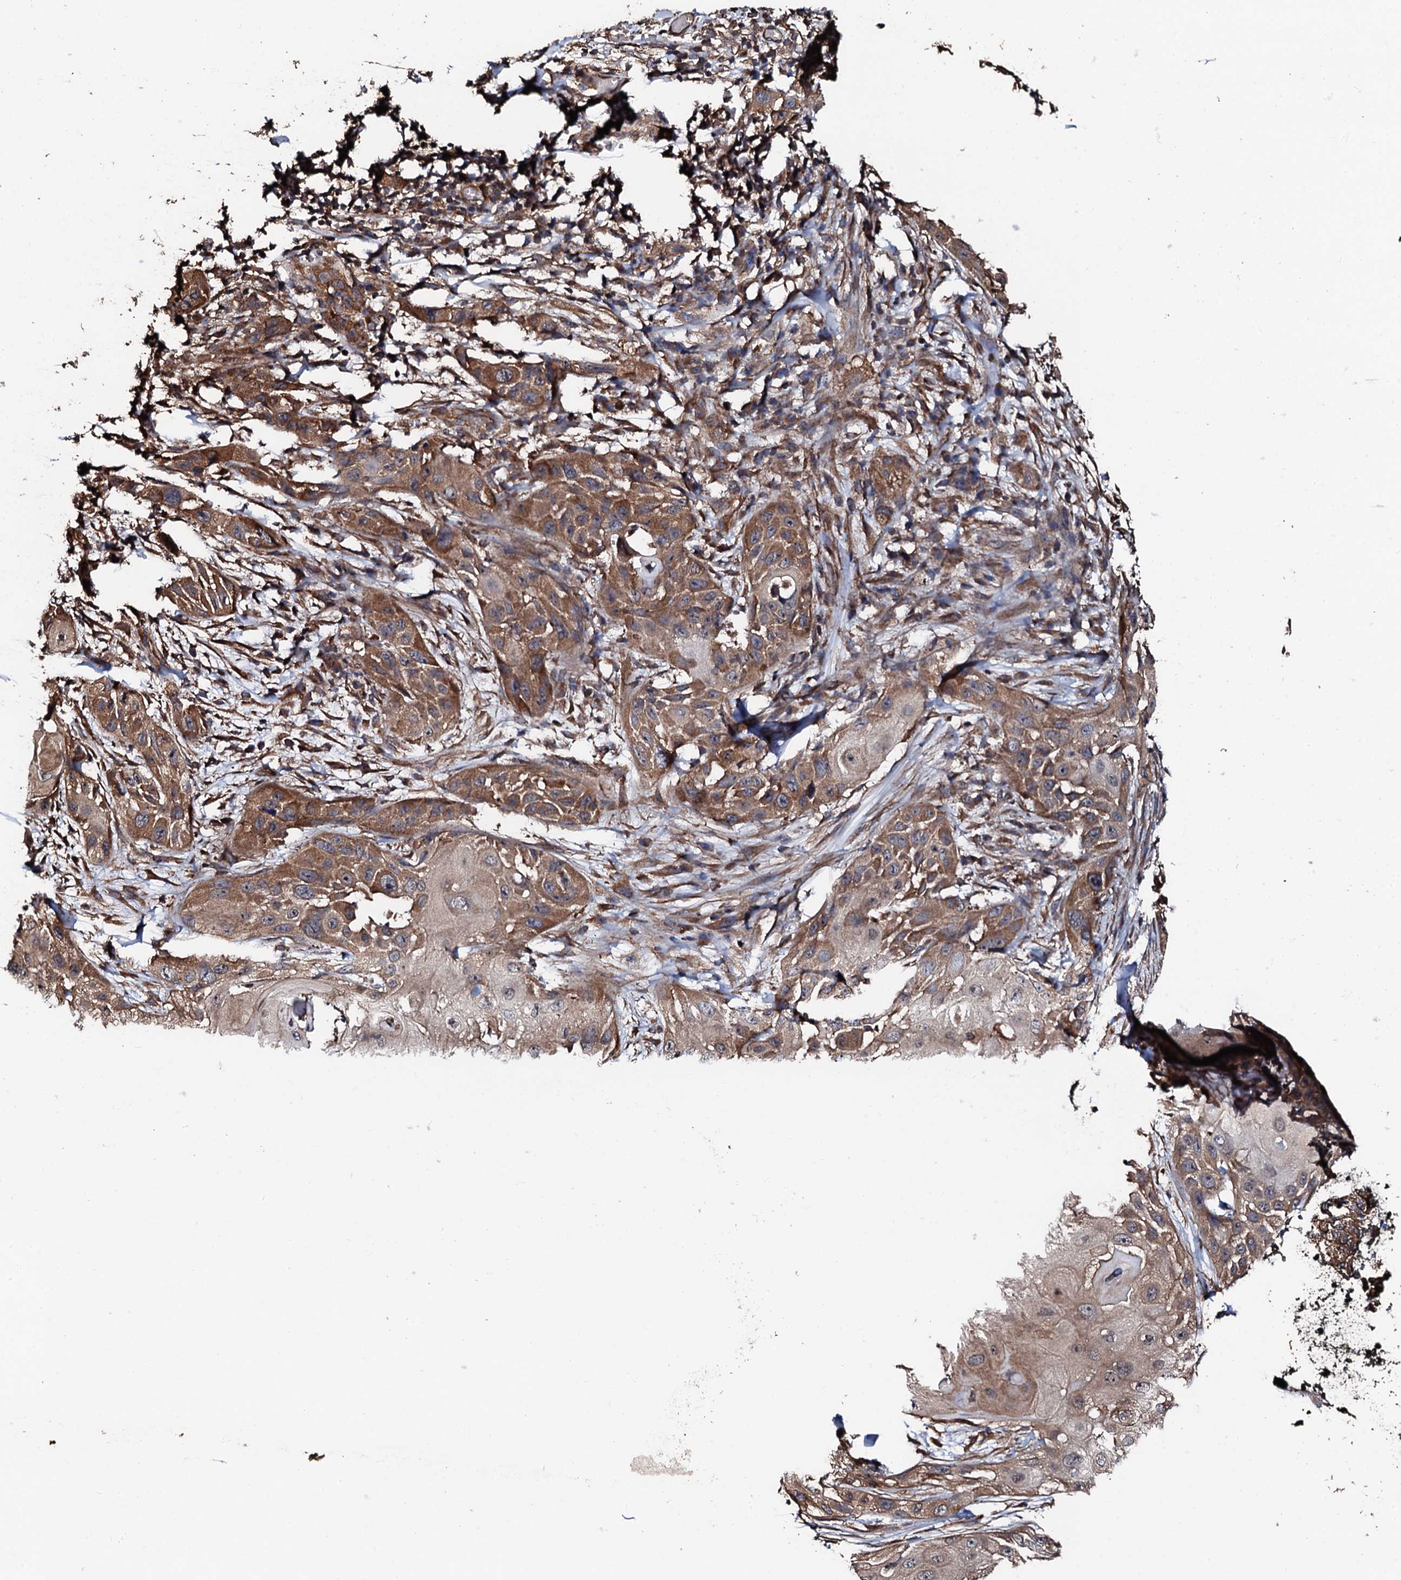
{"staining": {"intensity": "moderate", "quantity": ">75%", "location": "cytoplasmic/membranous"}, "tissue": "skin cancer", "cell_type": "Tumor cells", "image_type": "cancer", "snomed": [{"axis": "morphology", "description": "Squamous cell carcinoma, NOS"}, {"axis": "topography", "description": "Skin"}], "caption": "Human skin cancer stained with a protein marker reveals moderate staining in tumor cells.", "gene": "CKAP5", "patient": {"sex": "female", "age": 44}}